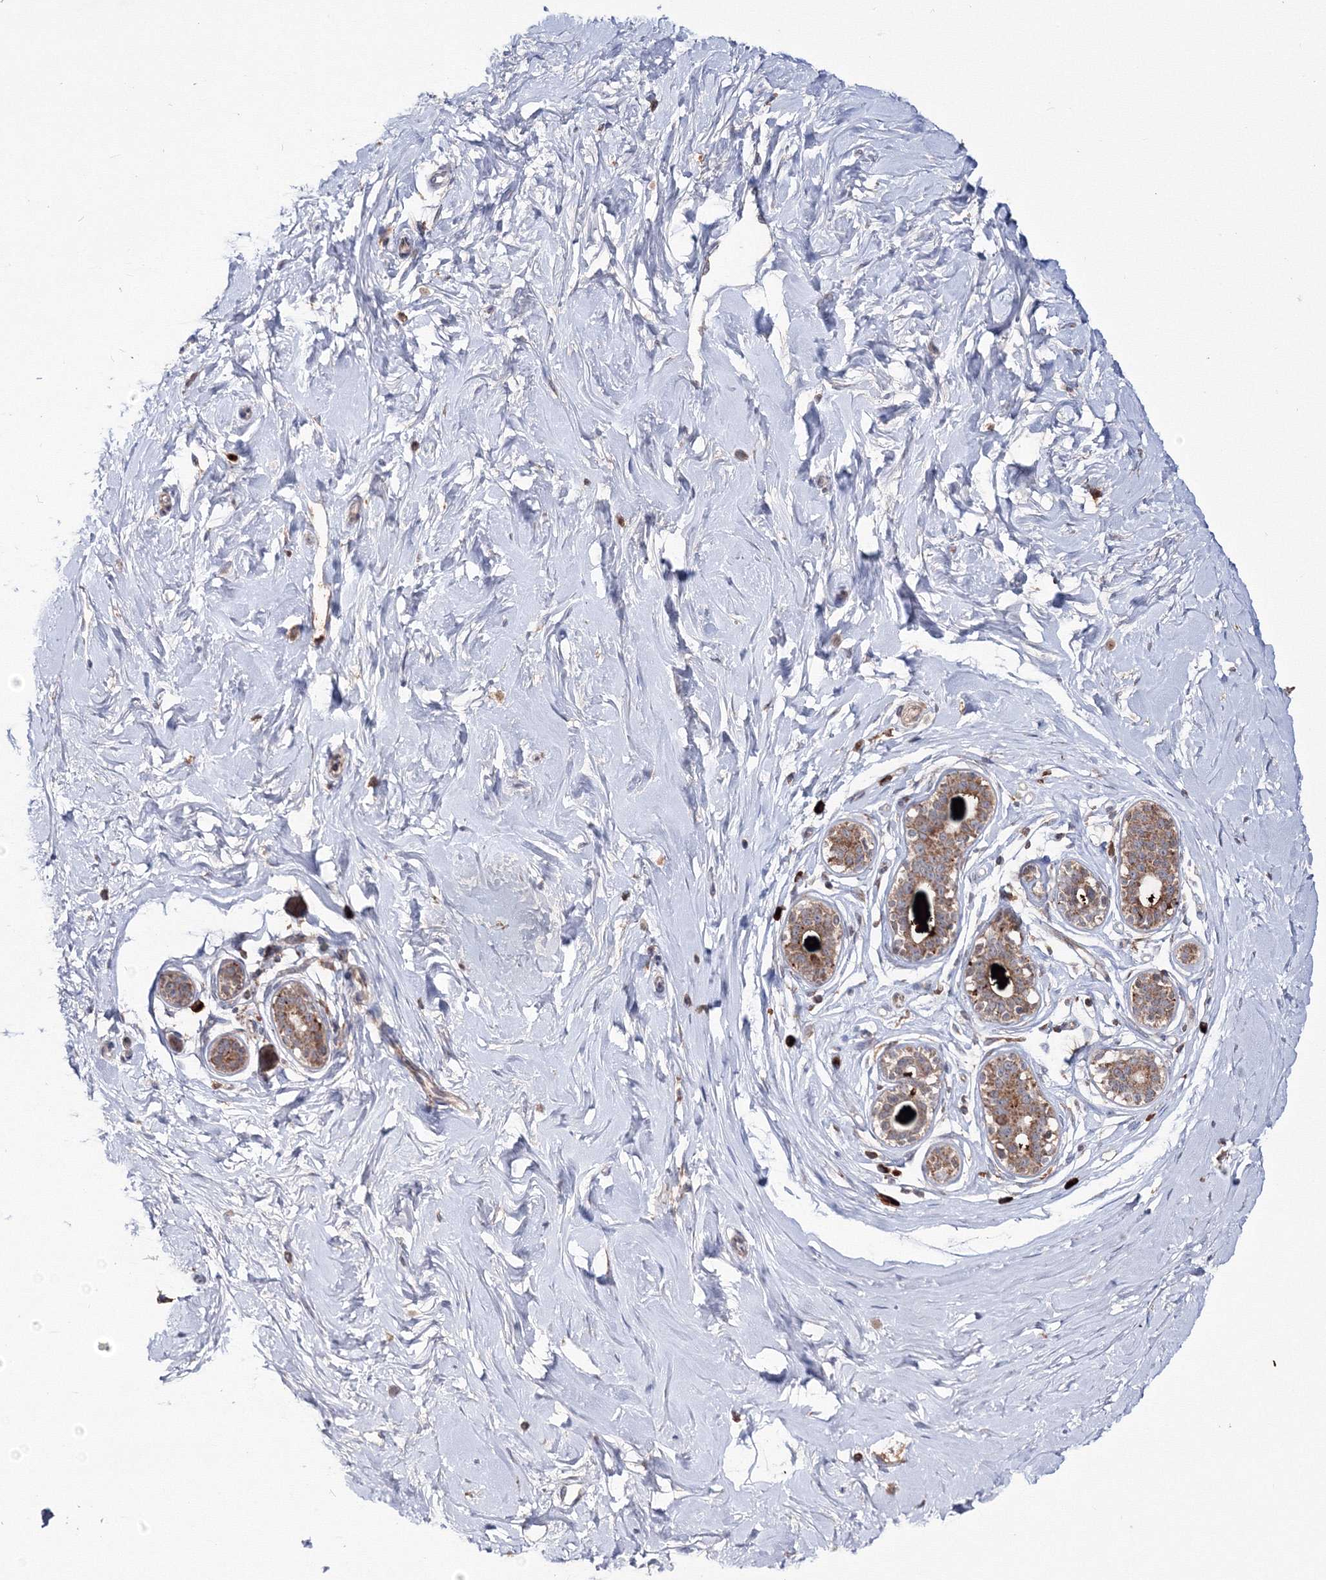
{"staining": {"intensity": "weak", "quantity": "25%-75%", "location": "cytoplasmic/membranous"}, "tissue": "breast", "cell_type": "Adipocytes", "image_type": "normal", "snomed": [{"axis": "morphology", "description": "Normal tissue, NOS"}, {"axis": "morphology", "description": "Adenoma, NOS"}, {"axis": "topography", "description": "Breast"}], "caption": "Immunohistochemistry micrograph of benign human breast stained for a protein (brown), which demonstrates low levels of weak cytoplasmic/membranous staining in about 25%-75% of adipocytes.", "gene": "PEX13", "patient": {"sex": "female", "age": 23}}